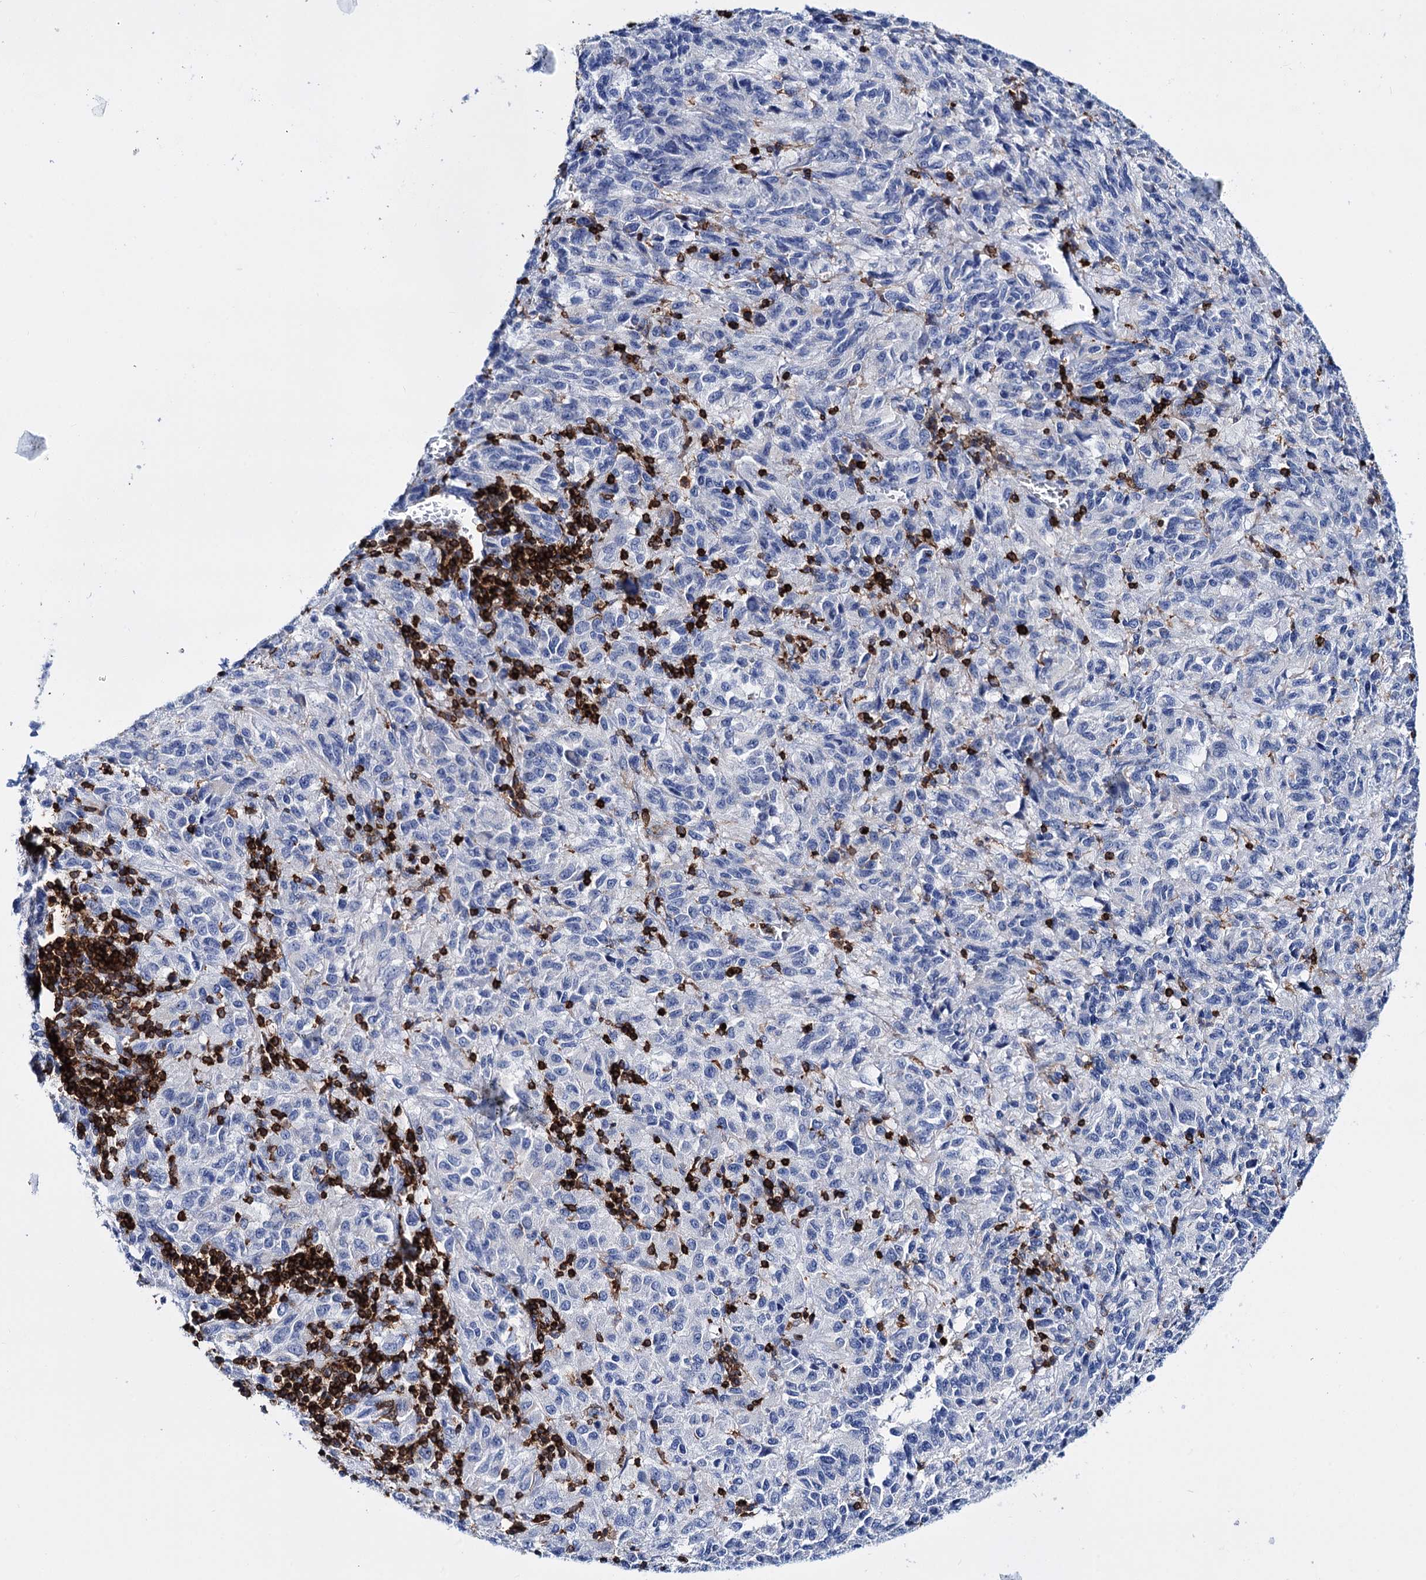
{"staining": {"intensity": "negative", "quantity": "none", "location": "none"}, "tissue": "melanoma", "cell_type": "Tumor cells", "image_type": "cancer", "snomed": [{"axis": "morphology", "description": "Malignant melanoma, Metastatic site"}, {"axis": "topography", "description": "Lung"}], "caption": "Human malignant melanoma (metastatic site) stained for a protein using IHC exhibits no positivity in tumor cells.", "gene": "DEF6", "patient": {"sex": "male", "age": 64}}